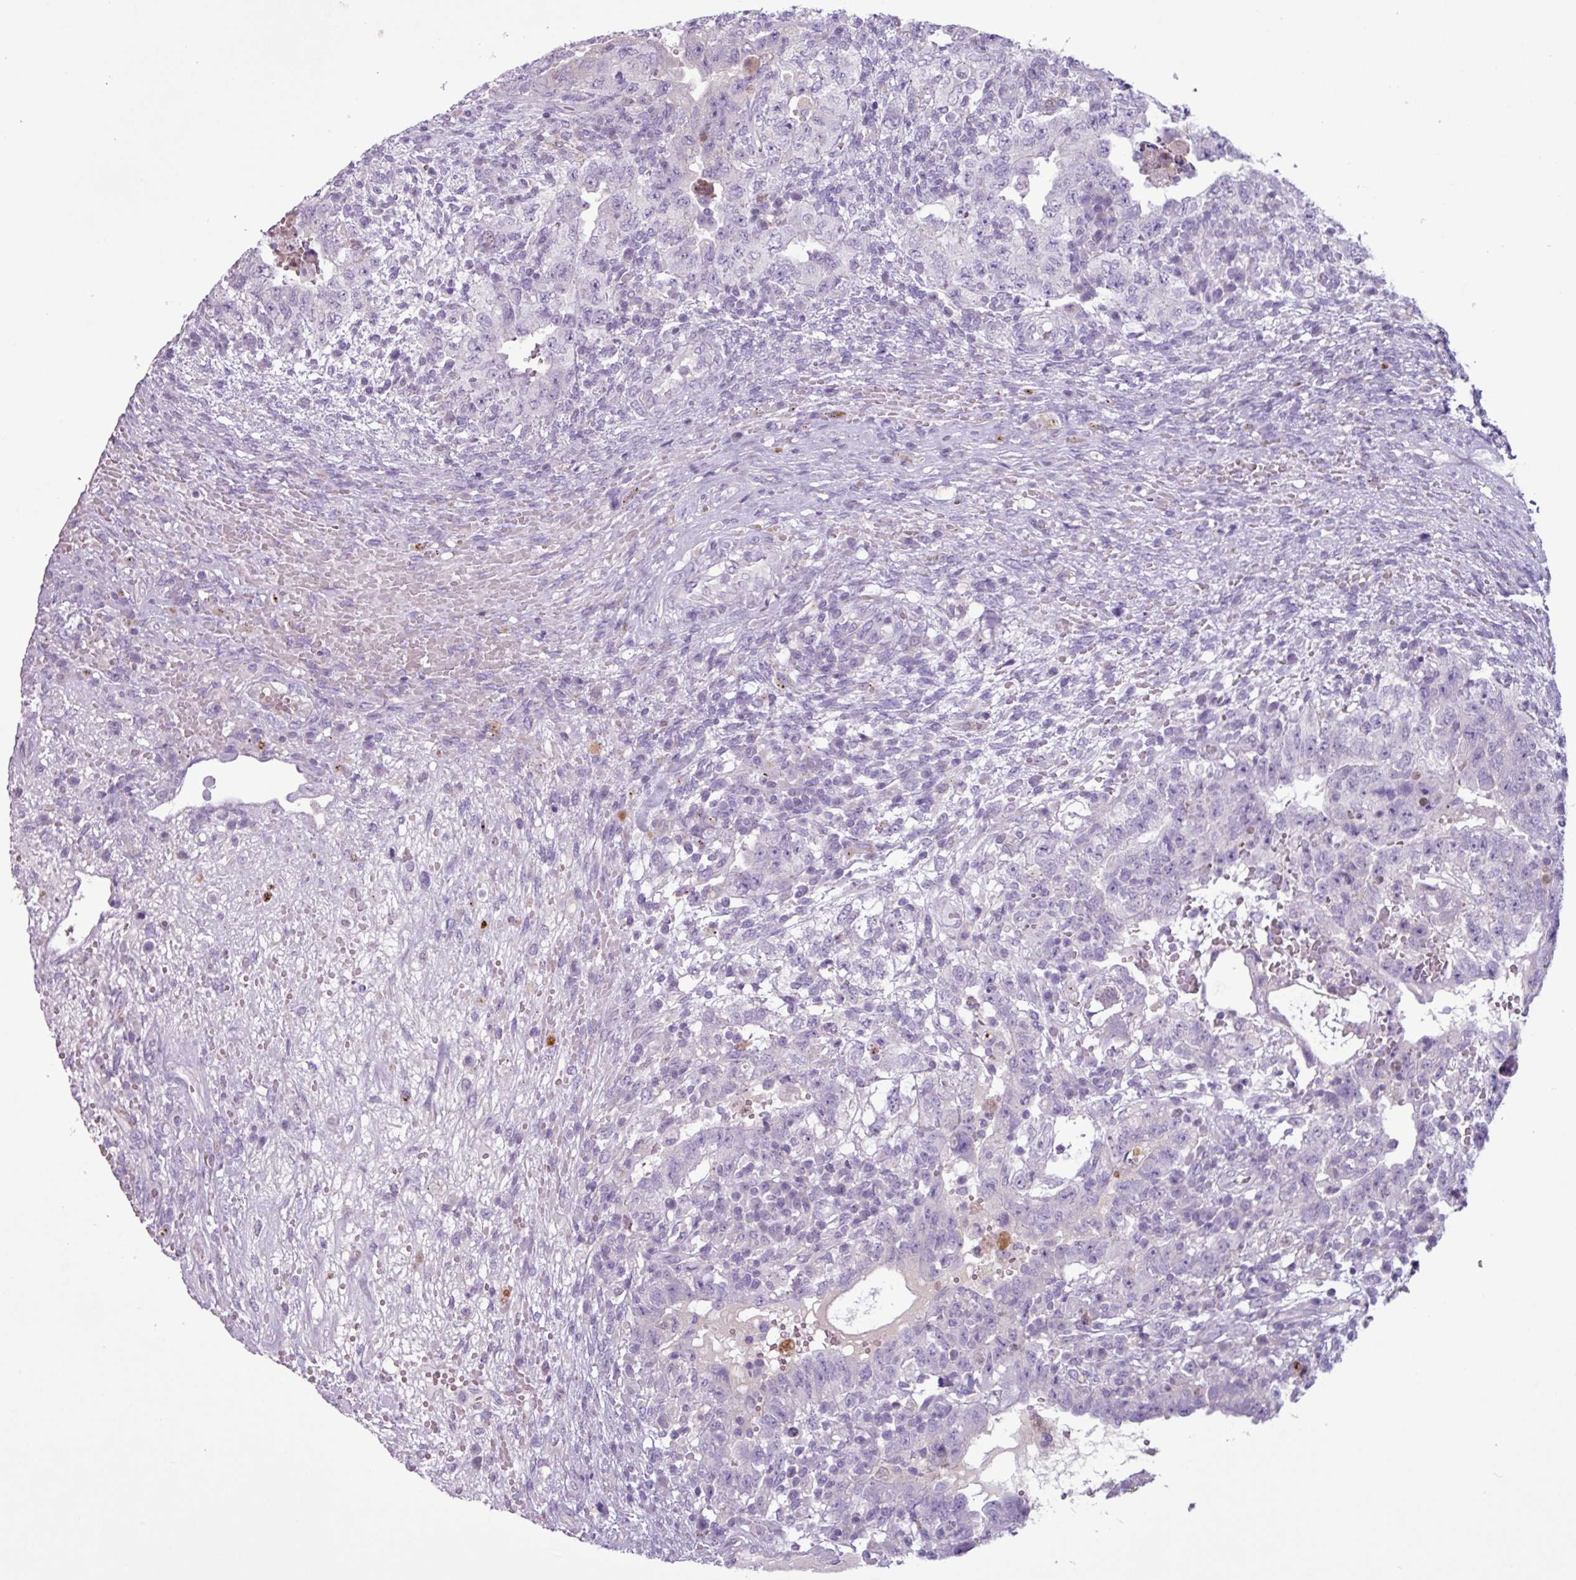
{"staining": {"intensity": "negative", "quantity": "none", "location": "none"}, "tissue": "testis cancer", "cell_type": "Tumor cells", "image_type": "cancer", "snomed": [{"axis": "morphology", "description": "Carcinoma, Embryonal, NOS"}, {"axis": "topography", "description": "Testis"}], "caption": "High magnification brightfield microscopy of embryonal carcinoma (testis) stained with DAB (brown) and counterstained with hematoxylin (blue): tumor cells show no significant expression.", "gene": "C4B", "patient": {"sex": "male", "age": 26}}